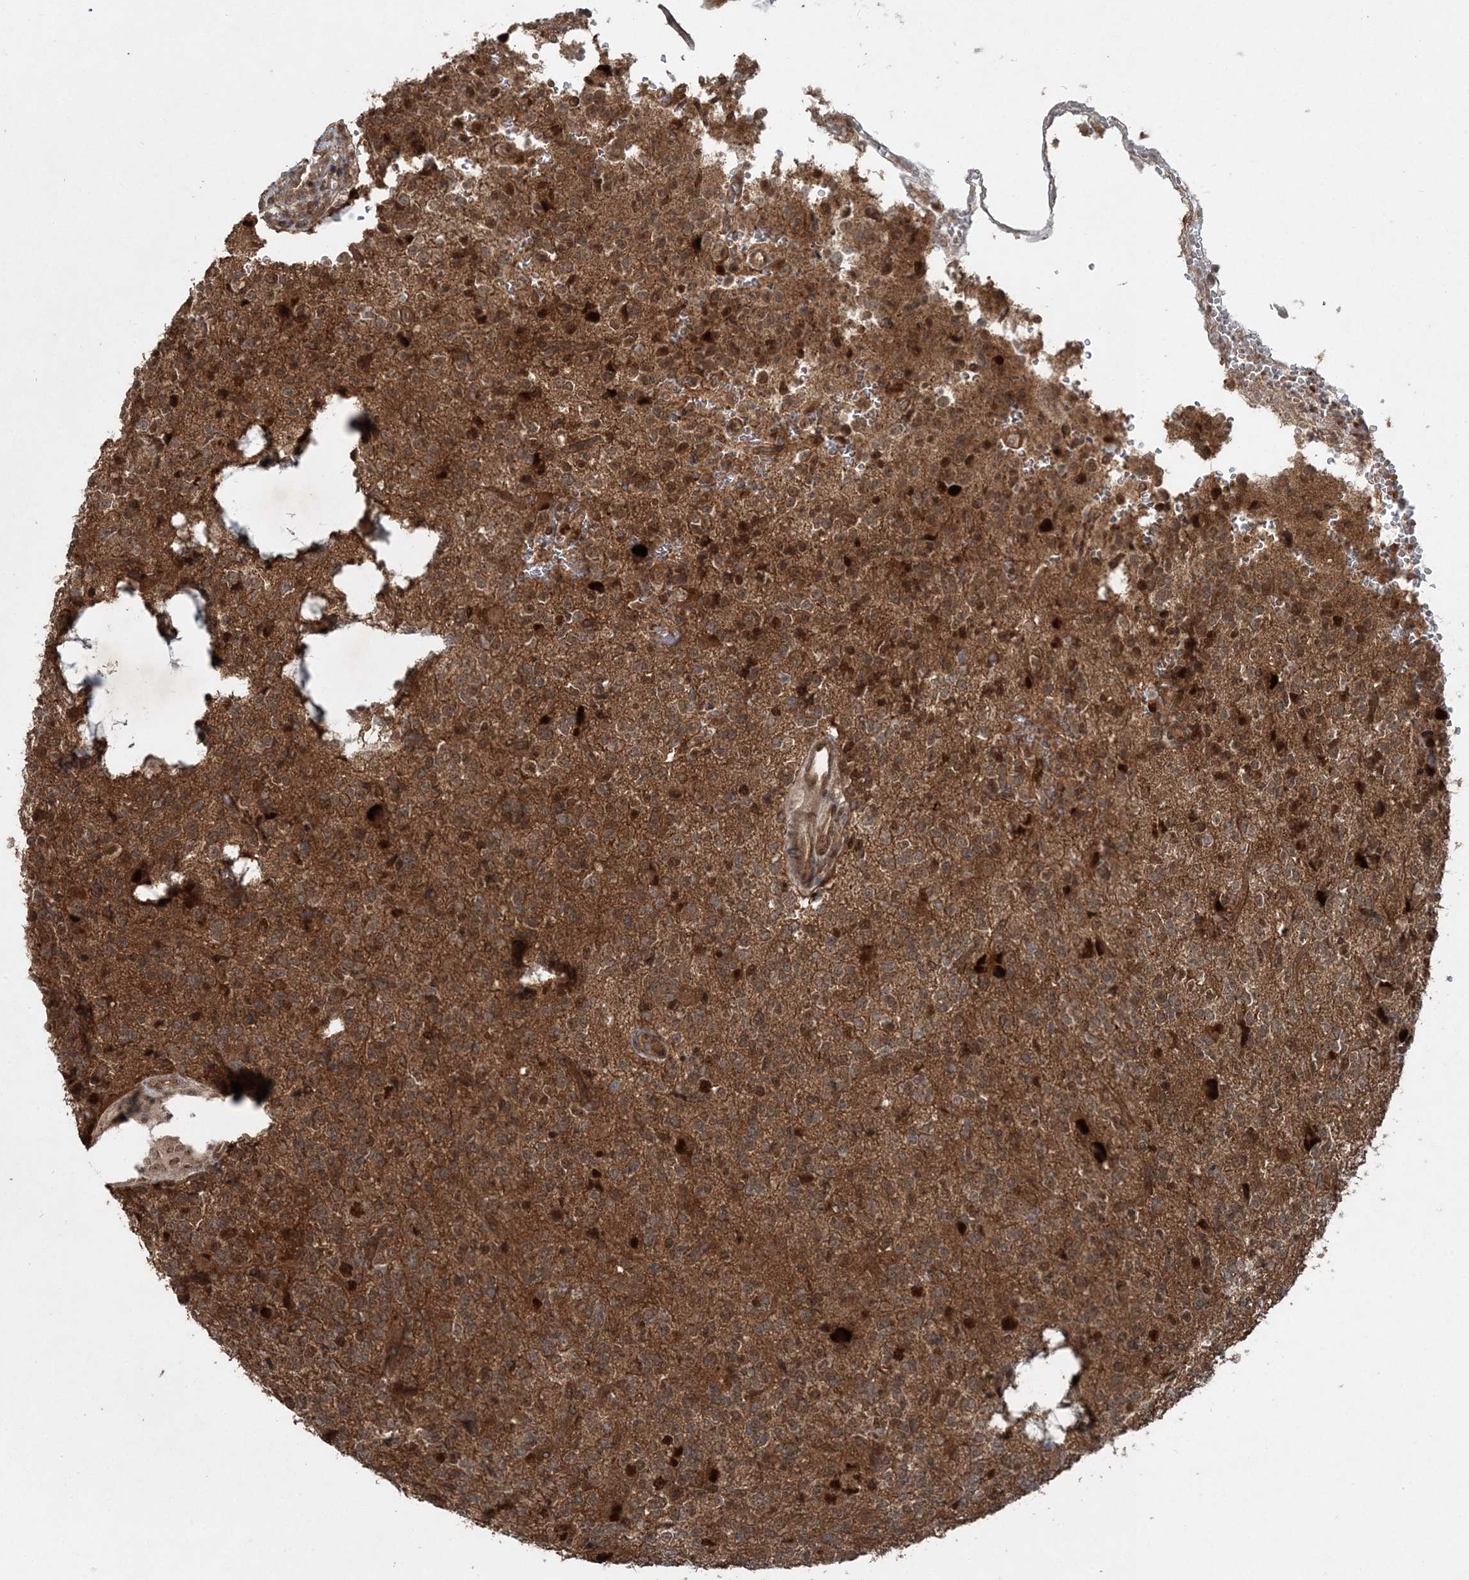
{"staining": {"intensity": "moderate", "quantity": ">75%", "location": "cytoplasmic/membranous,nuclear"}, "tissue": "glioma", "cell_type": "Tumor cells", "image_type": "cancer", "snomed": [{"axis": "morphology", "description": "Glioma, malignant, High grade"}, {"axis": "topography", "description": "Brain"}], "caption": "IHC histopathology image of neoplastic tissue: human glioma stained using IHC displays medium levels of moderate protein expression localized specifically in the cytoplasmic/membranous and nuclear of tumor cells, appearing as a cytoplasmic/membranous and nuclear brown color.", "gene": "FBXL17", "patient": {"sex": "female", "age": 62}}